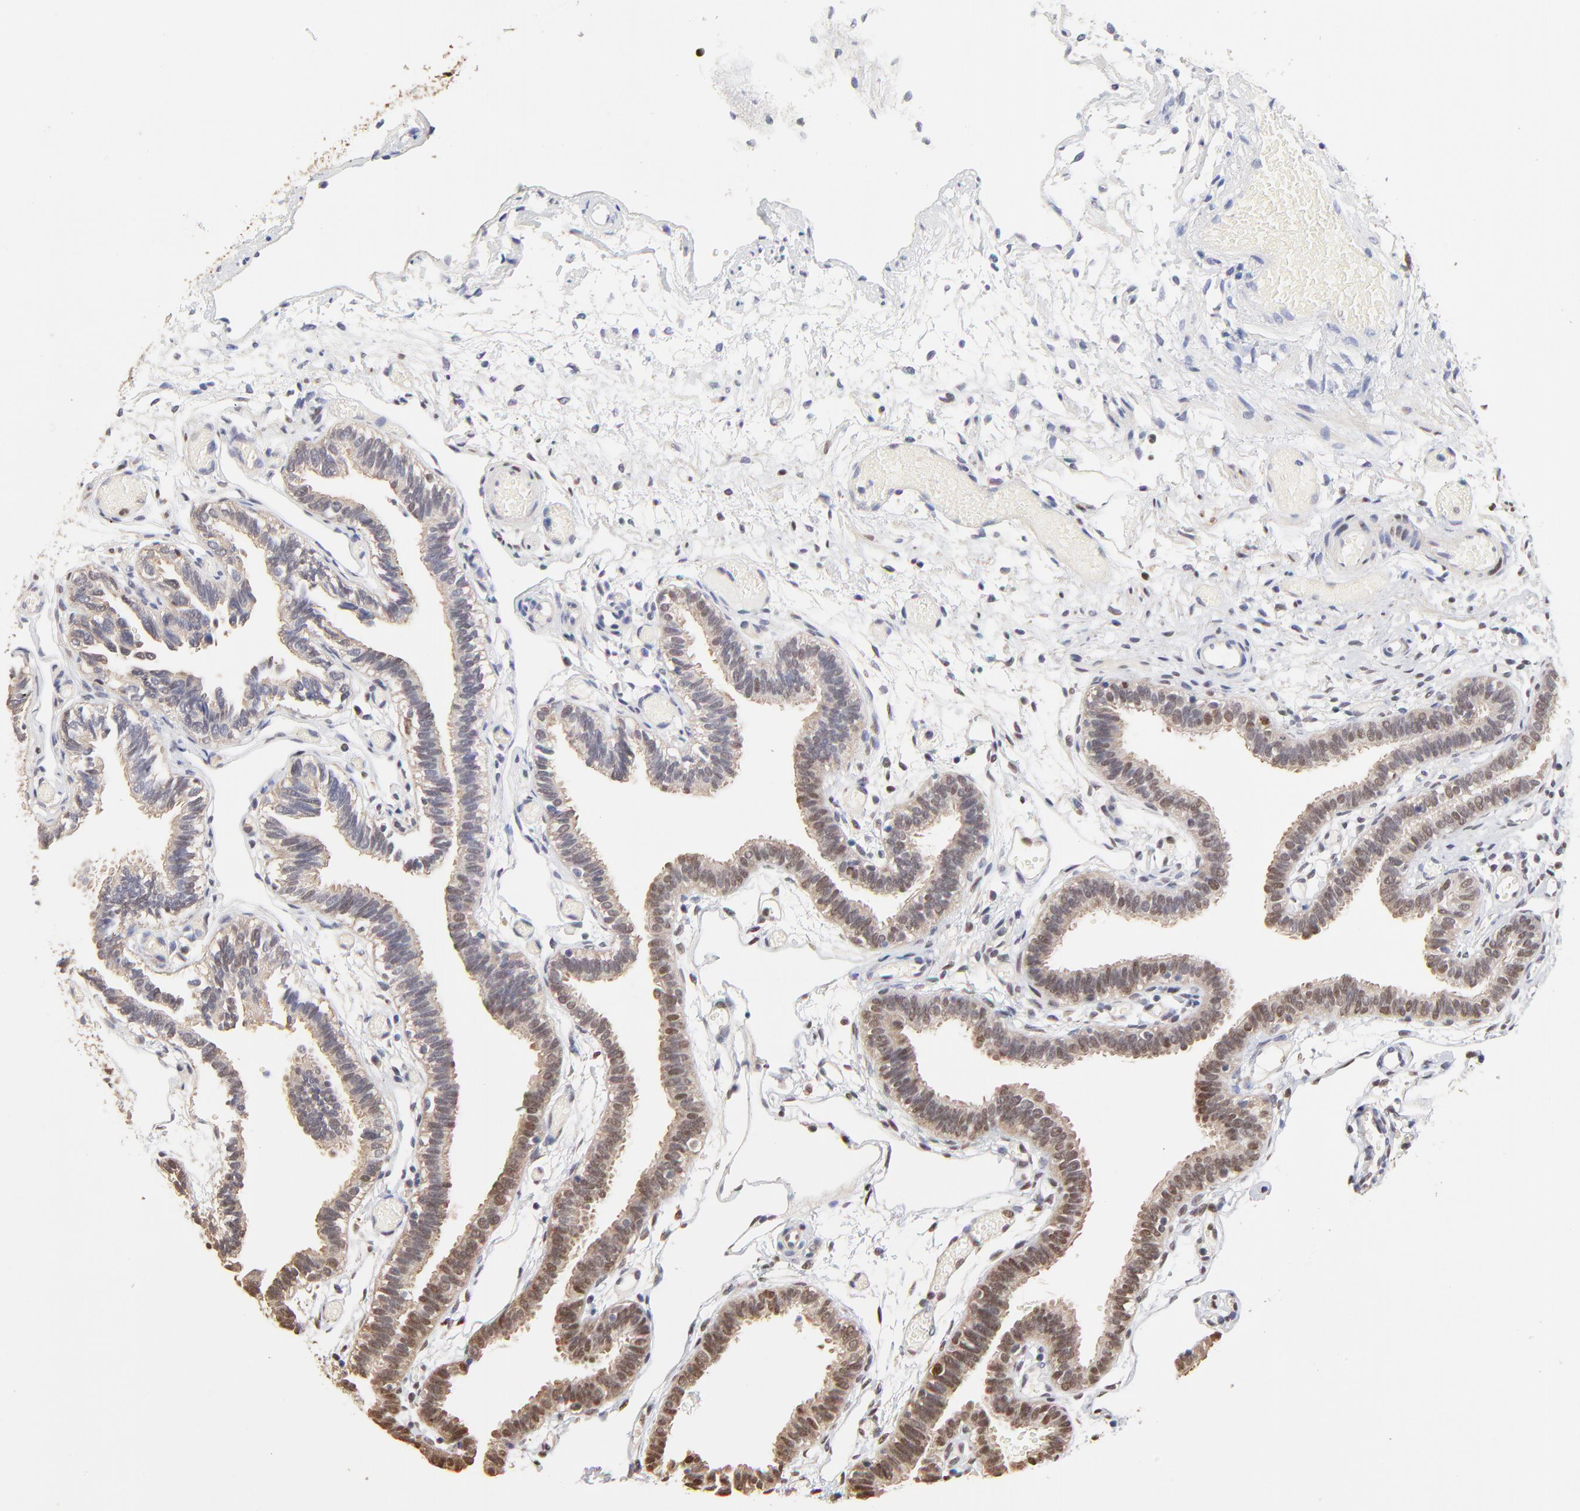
{"staining": {"intensity": "weak", "quantity": "25%-75%", "location": "cytoplasmic/membranous,nuclear"}, "tissue": "fallopian tube", "cell_type": "Glandular cells", "image_type": "normal", "snomed": [{"axis": "morphology", "description": "Normal tissue, NOS"}, {"axis": "topography", "description": "Fallopian tube"}], "caption": "Immunohistochemical staining of unremarkable human fallopian tube shows low levels of weak cytoplasmic/membranous,nuclear staining in about 25%-75% of glandular cells. (IHC, brightfield microscopy, high magnification).", "gene": "BIRC5", "patient": {"sex": "female", "age": 29}}